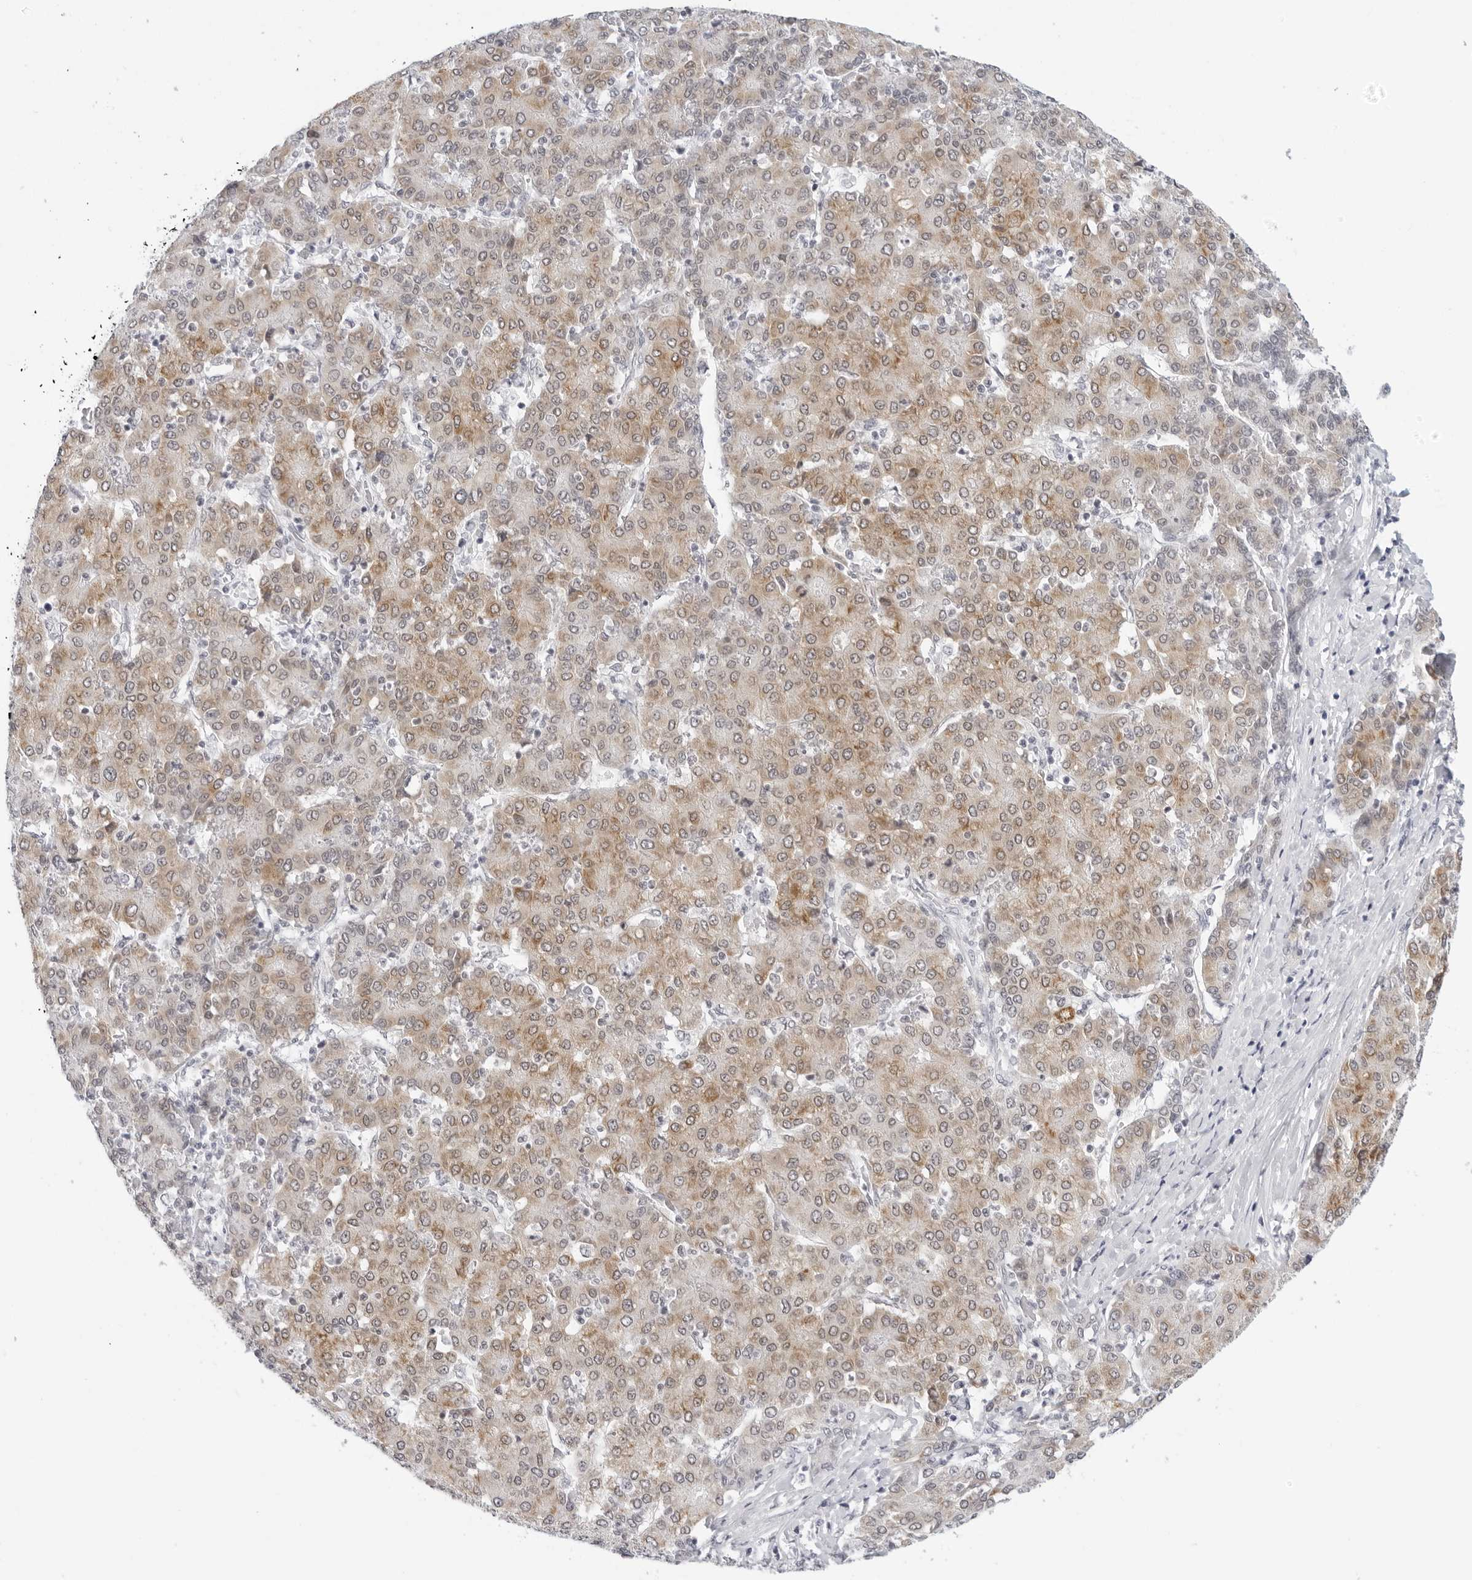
{"staining": {"intensity": "moderate", "quantity": ">75%", "location": "cytoplasmic/membranous,nuclear"}, "tissue": "liver cancer", "cell_type": "Tumor cells", "image_type": "cancer", "snomed": [{"axis": "morphology", "description": "Carcinoma, Hepatocellular, NOS"}, {"axis": "topography", "description": "Liver"}], "caption": "There is medium levels of moderate cytoplasmic/membranous and nuclear expression in tumor cells of liver cancer (hepatocellular carcinoma), as demonstrated by immunohistochemical staining (brown color).", "gene": "EDN2", "patient": {"sex": "male", "age": 65}}